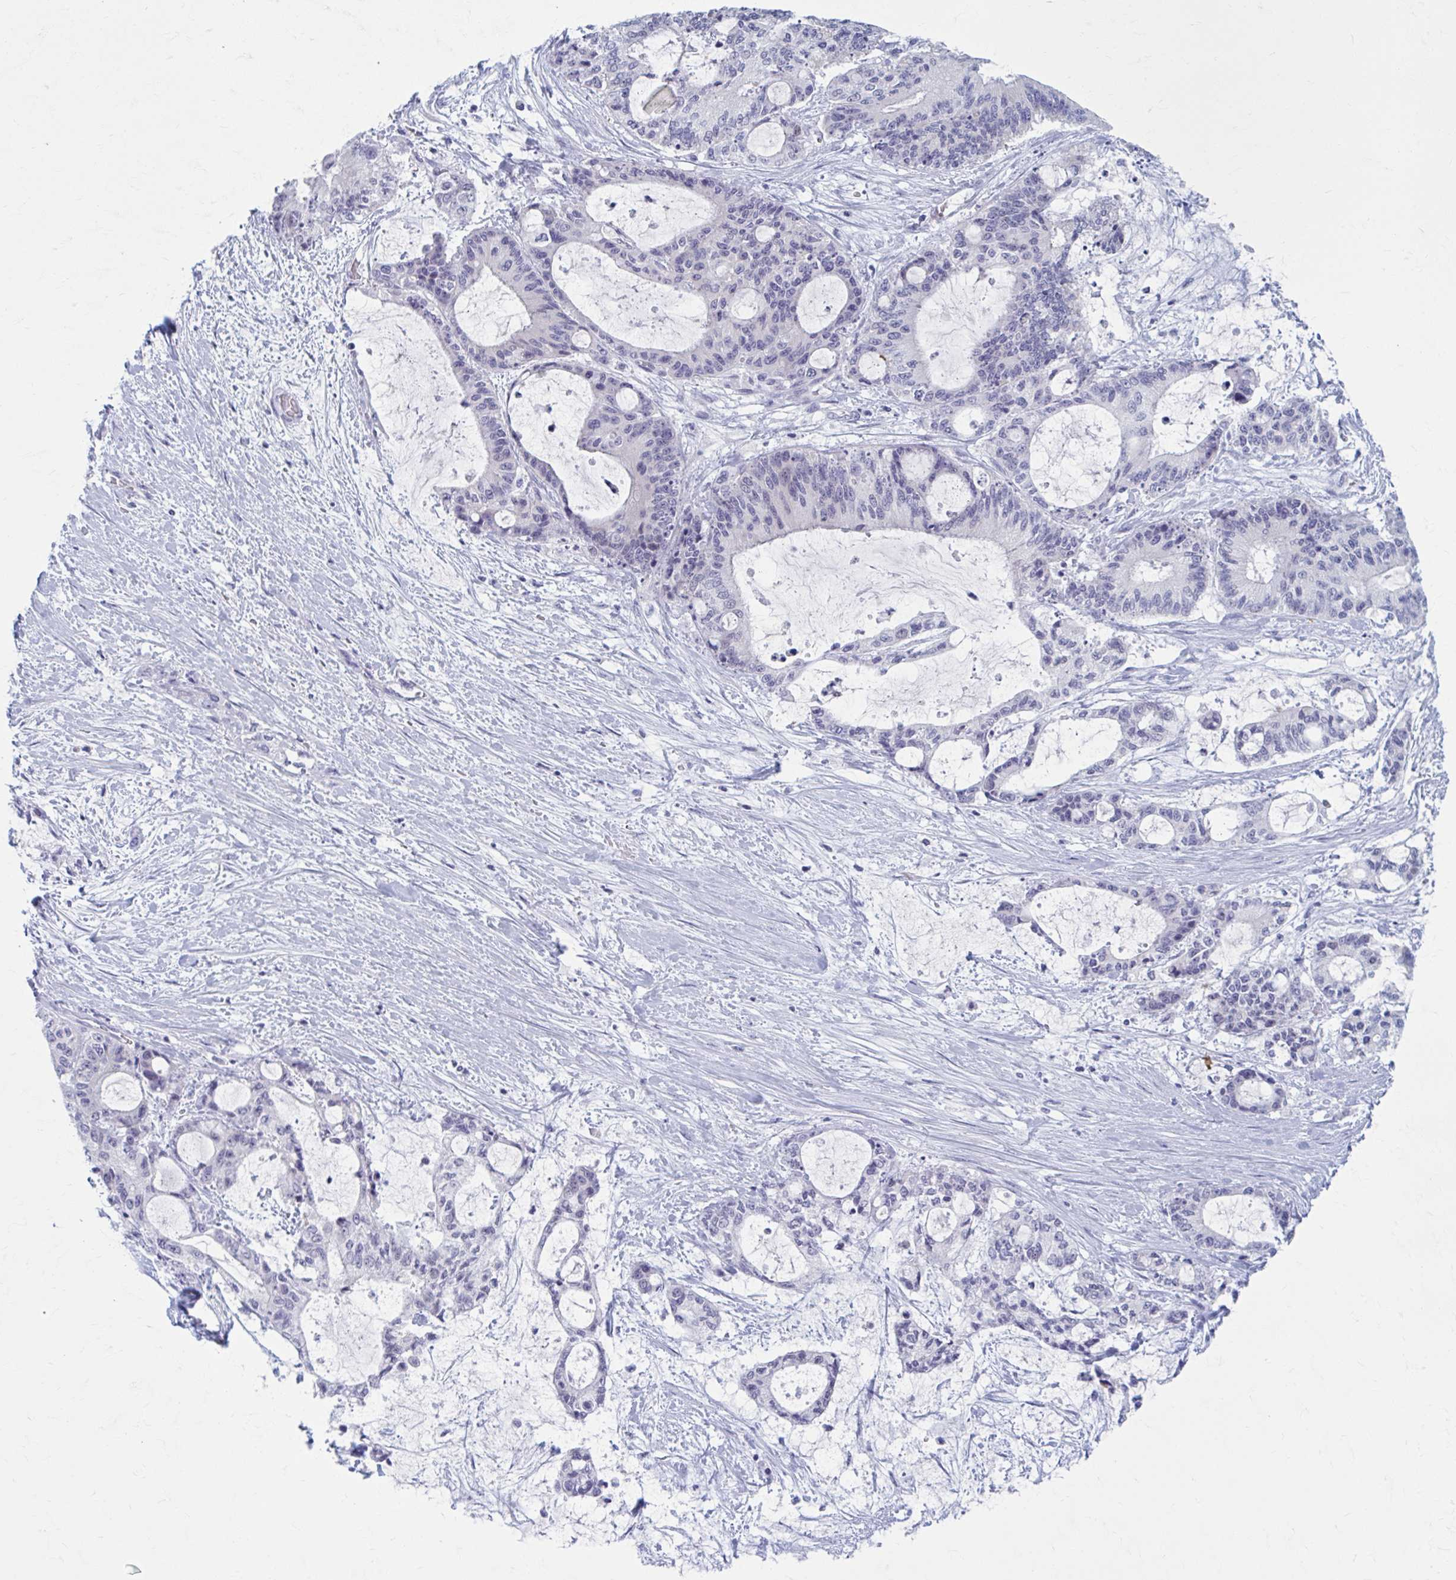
{"staining": {"intensity": "negative", "quantity": "none", "location": "none"}, "tissue": "liver cancer", "cell_type": "Tumor cells", "image_type": "cancer", "snomed": [{"axis": "morphology", "description": "Normal tissue, NOS"}, {"axis": "morphology", "description": "Cholangiocarcinoma"}, {"axis": "topography", "description": "Liver"}, {"axis": "topography", "description": "Peripheral nerve tissue"}], "caption": "An IHC micrograph of liver cancer (cholangiocarcinoma) is shown. There is no staining in tumor cells of liver cancer (cholangiocarcinoma).", "gene": "CCDC105", "patient": {"sex": "female", "age": 73}}